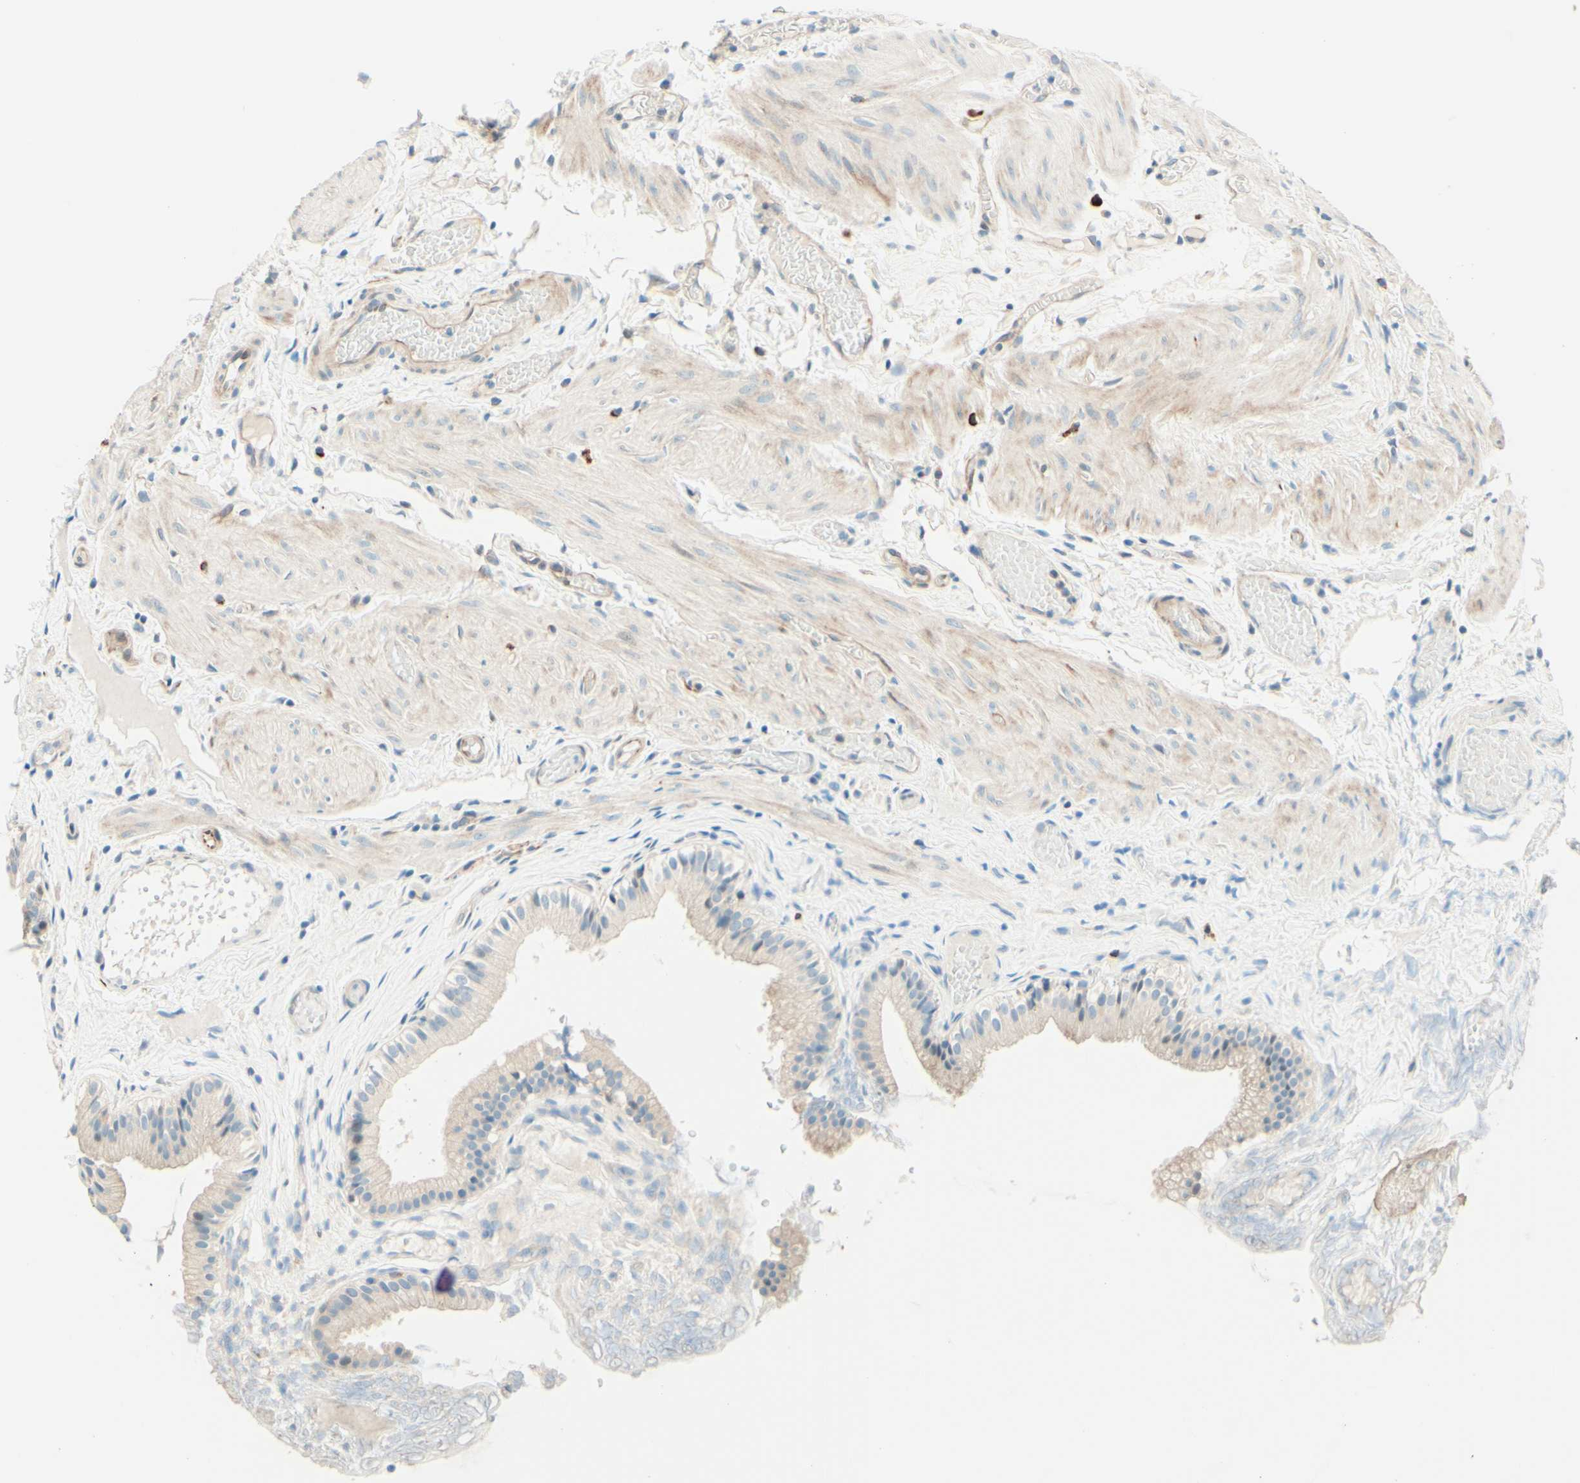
{"staining": {"intensity": "weak", "quantity": "<25%", "location": "cytoplasmic/membranous"}, "tissue": "gallbladder", "cell_type": "Glandular cells", "image_type": "normal", "snomed": [{"axis": "morphology", "description": "Normal tissue, NOS"}, {"axis": "topography", "description": "Gallbladder"}], "caption": "This histopathology image is of normal gallbladder stained with immunohistochemistry (IHC) to label a protein in brown with the nuclei are counter-stained blue. There is no expression in glandular cells.", "gene": "TAOK2", "patient": {"sex": "female", "age": 26}}